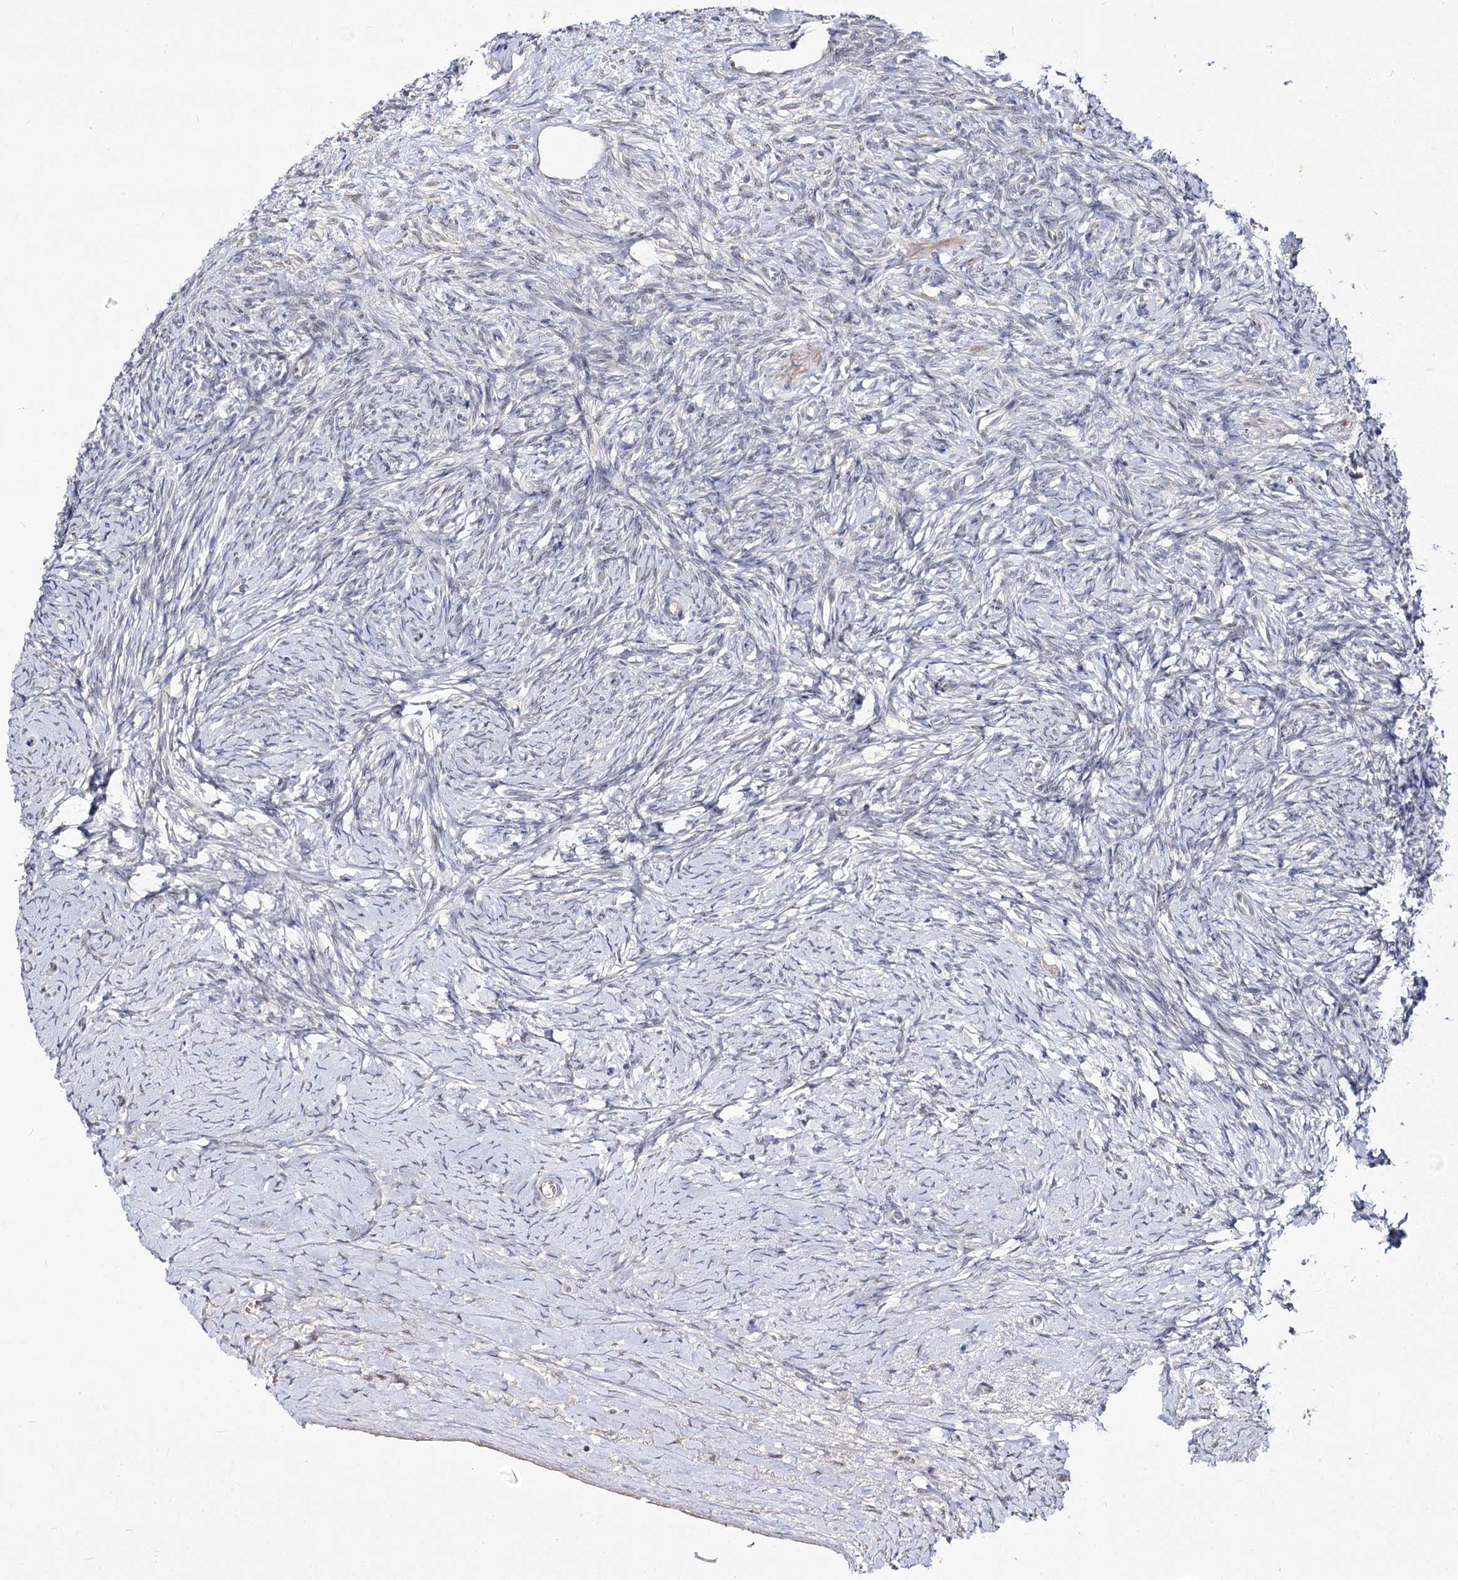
{"staining": {"intensity": "negative", "quantity": "none", "location": "none"}, "tissue": "ovary", "cell_type": "Ovarian stroma cells", "image_type": "normal", "snomed": [{"axis": "morphology", "description": "Normal tissue, NOS"}, {"axis": "morphology", "description": "Developmental malformation"}, {"axis": "topography", "description": "Ovary"}], "caption": "A micrograph of ovary stained for a protein shows no brown staining in ovarian stroma cells.", "gene": "RRP9", "patient": {"sex": "female", "age": 39}}